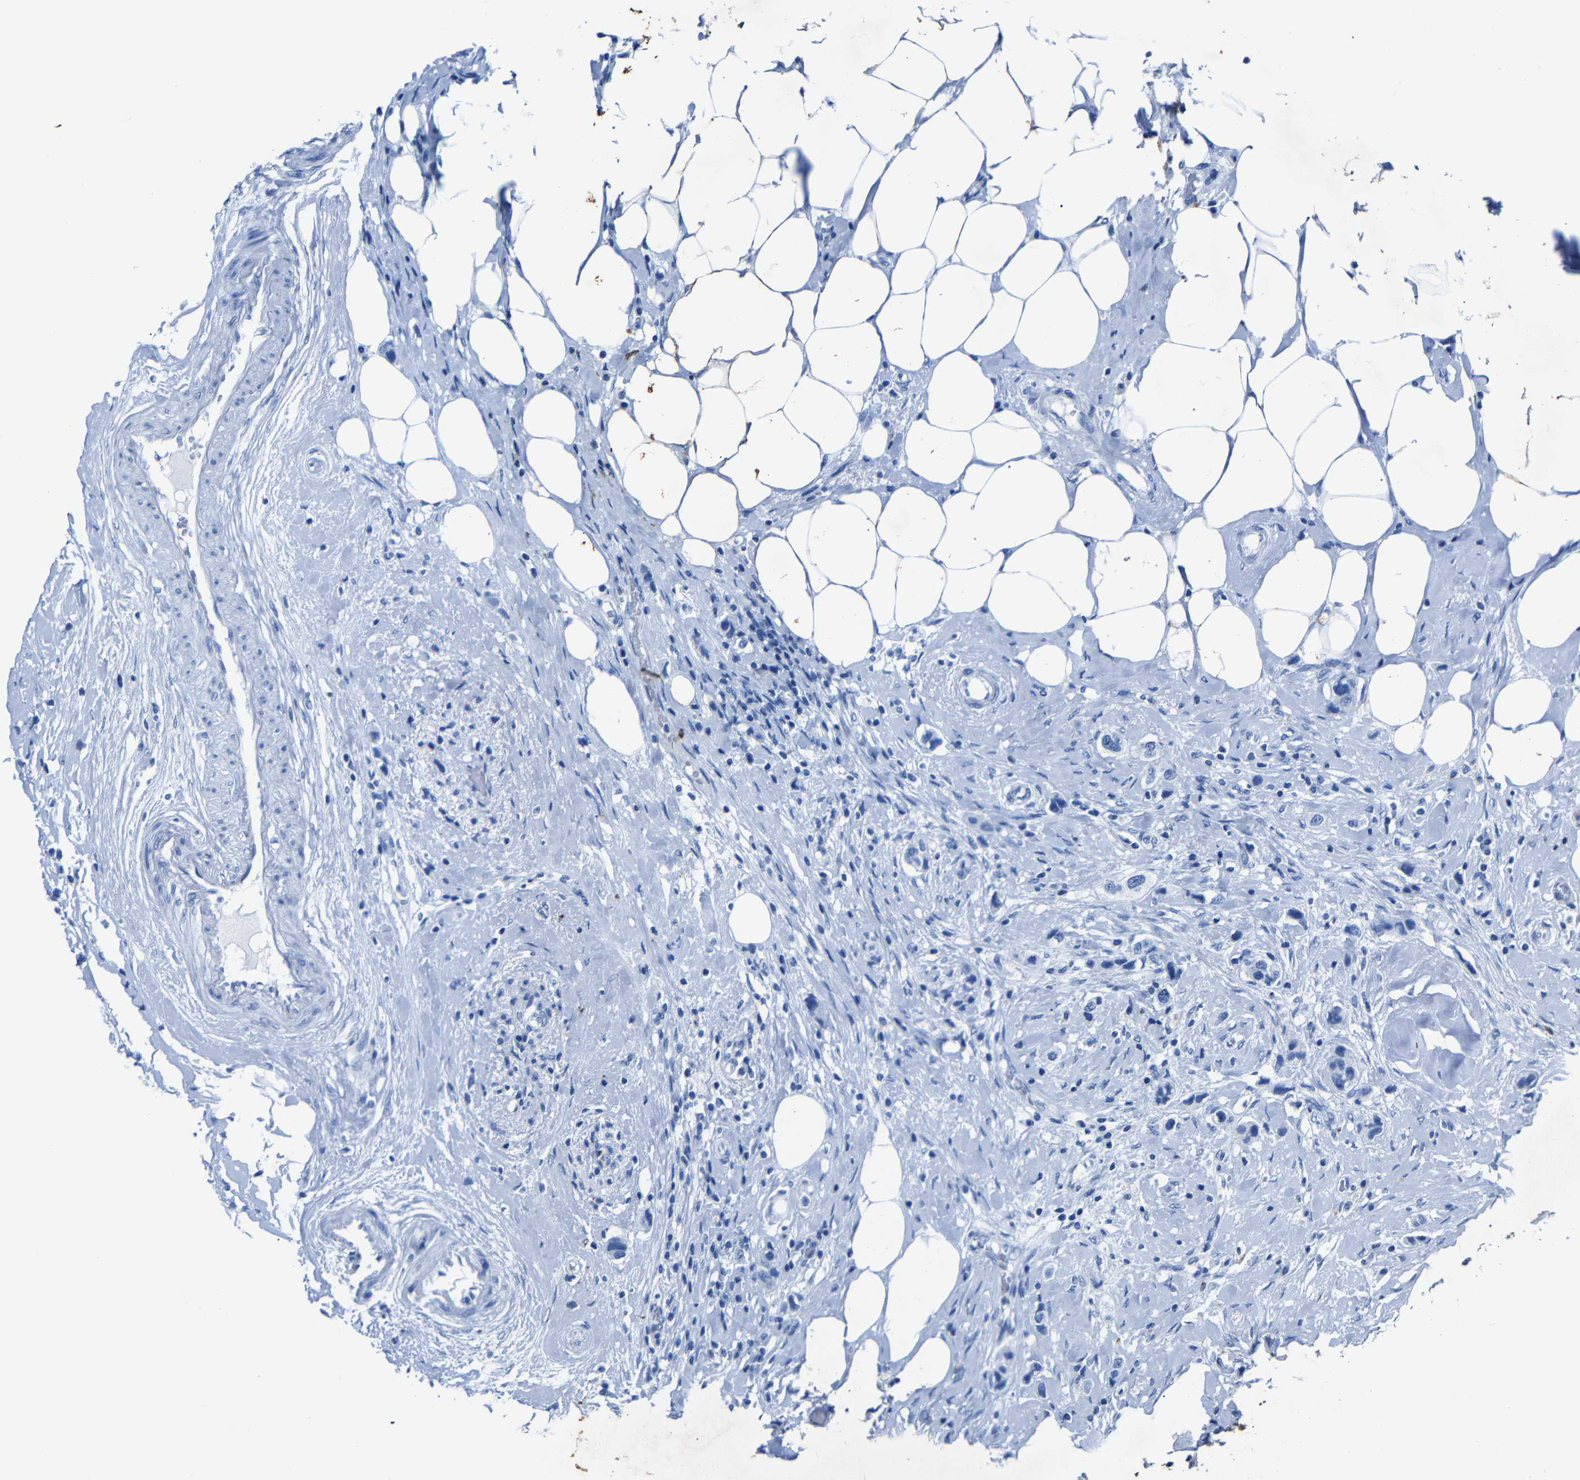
{"staining": {"intensity": "negative", "quantity": "none", "location": "none"}, "tissue": "breast cancer", "cell_type": "Tumor cells", "image_type": "cancer", "snomed": [{"axis": "morphology", "description": "Normal tissue, NOS"}, {"axis": "morphology", "description": "Duct carcinoma"}, {"axis": "topography", "description": "Breast"}], "caption": "Immunohistochemistry image of neoplastic tissue: breast infiltrating ductal carcinoma stained with DAB demonstrates no significant protein staining in tumor cells.", "gene": "CLDN11", "patient": {"sex": "female", "age": 50}}